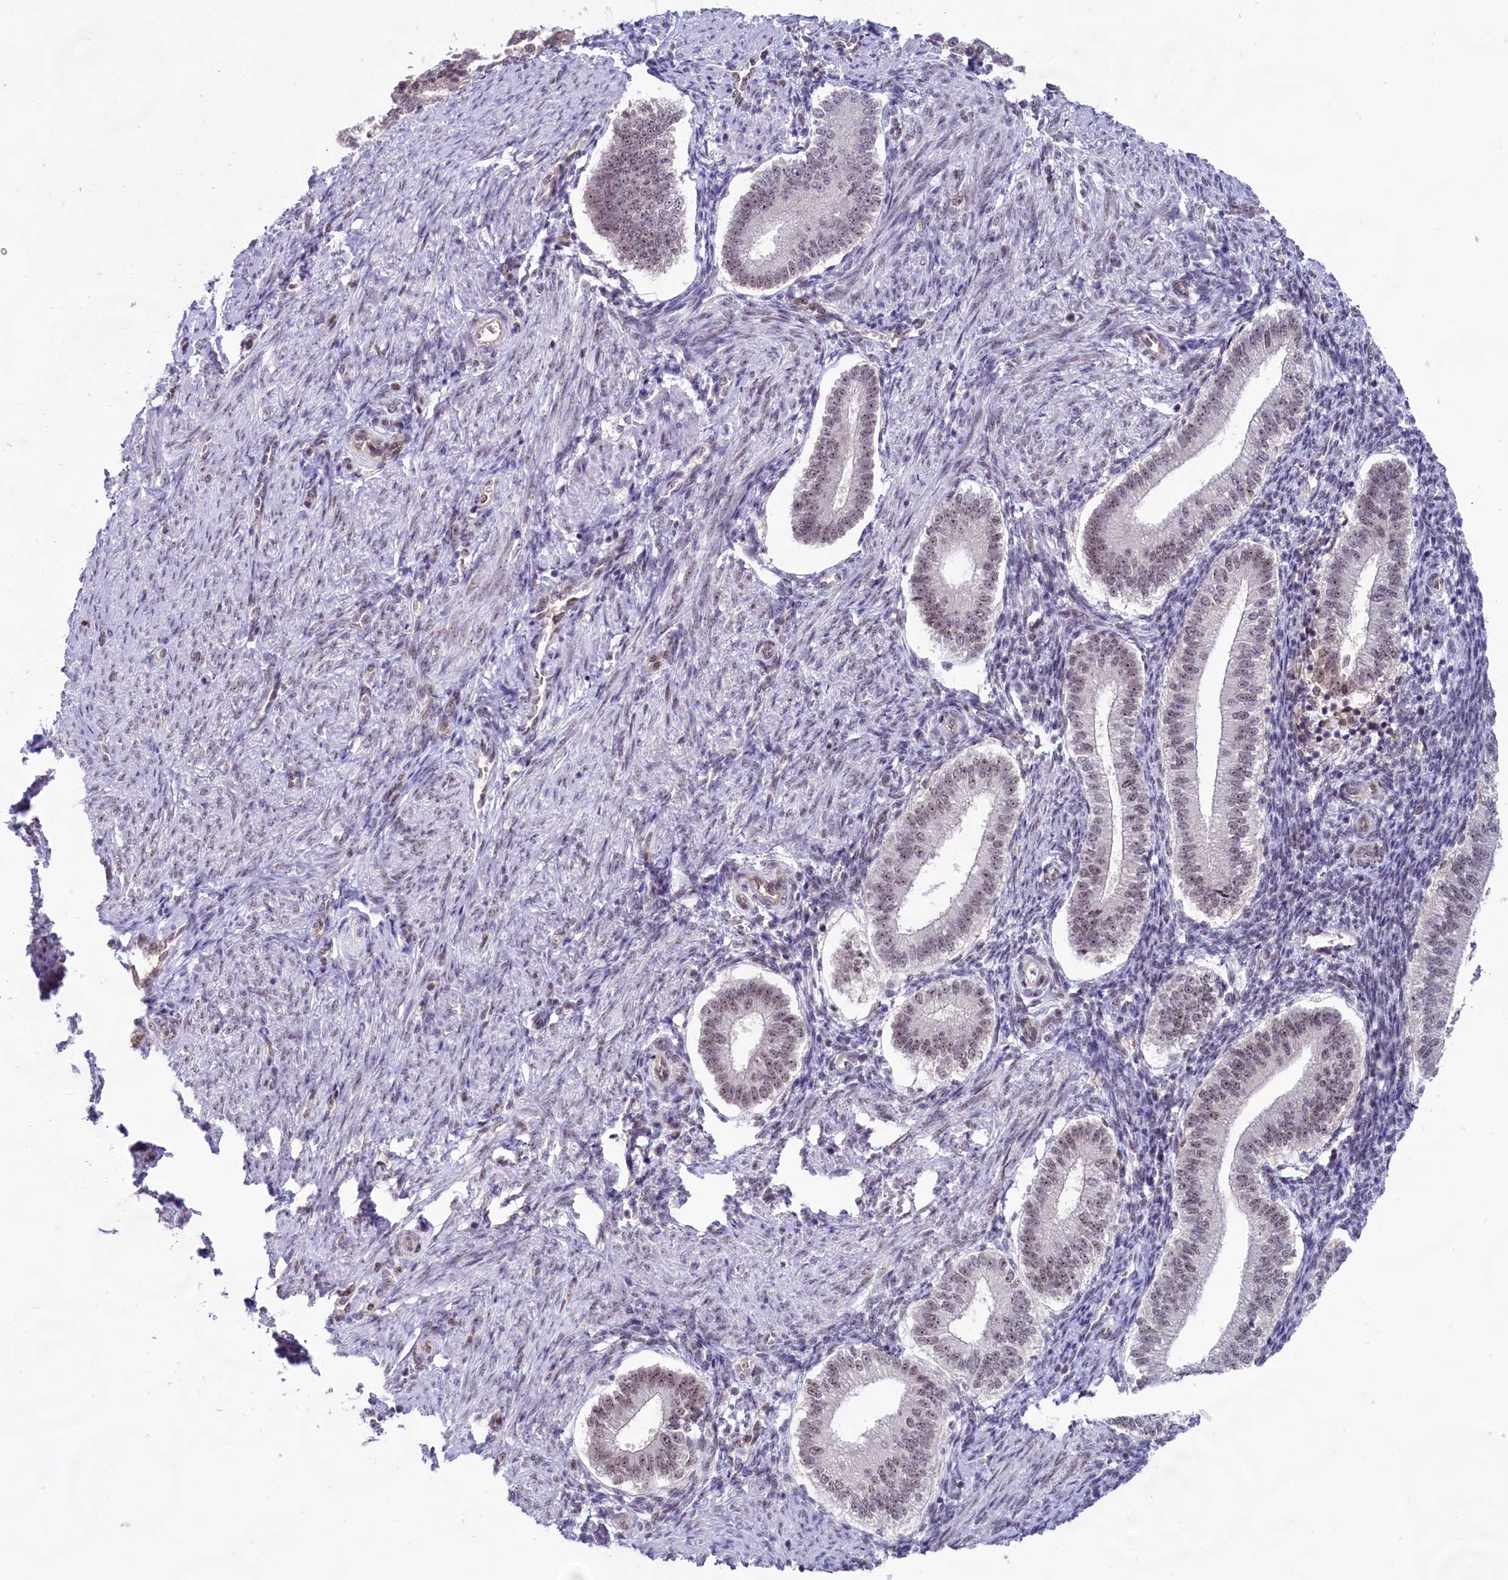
{"staining": {"intensity": "negative", "quantity": "none", "location": "none"}, "tissue": "endometrium", "cell_type": "Cells in endometrial stroma", "image_type": "normal", "snomed": [{"axis": "morphology", "description": "Normal tissue, NOS"}, {"axis": "topography", "description": "Endometrium"}], "caption": "Cells in endometrial stroma show no significant protein positivity in unremarkable endometrium. The staining was performed using DAB to visualize the protein expression in brown, while the nuclei were stained in blue with hematoxylin (Magnification: 20x).", "gene": "C1D", "patient": {"sex": "female", "age": 24}}